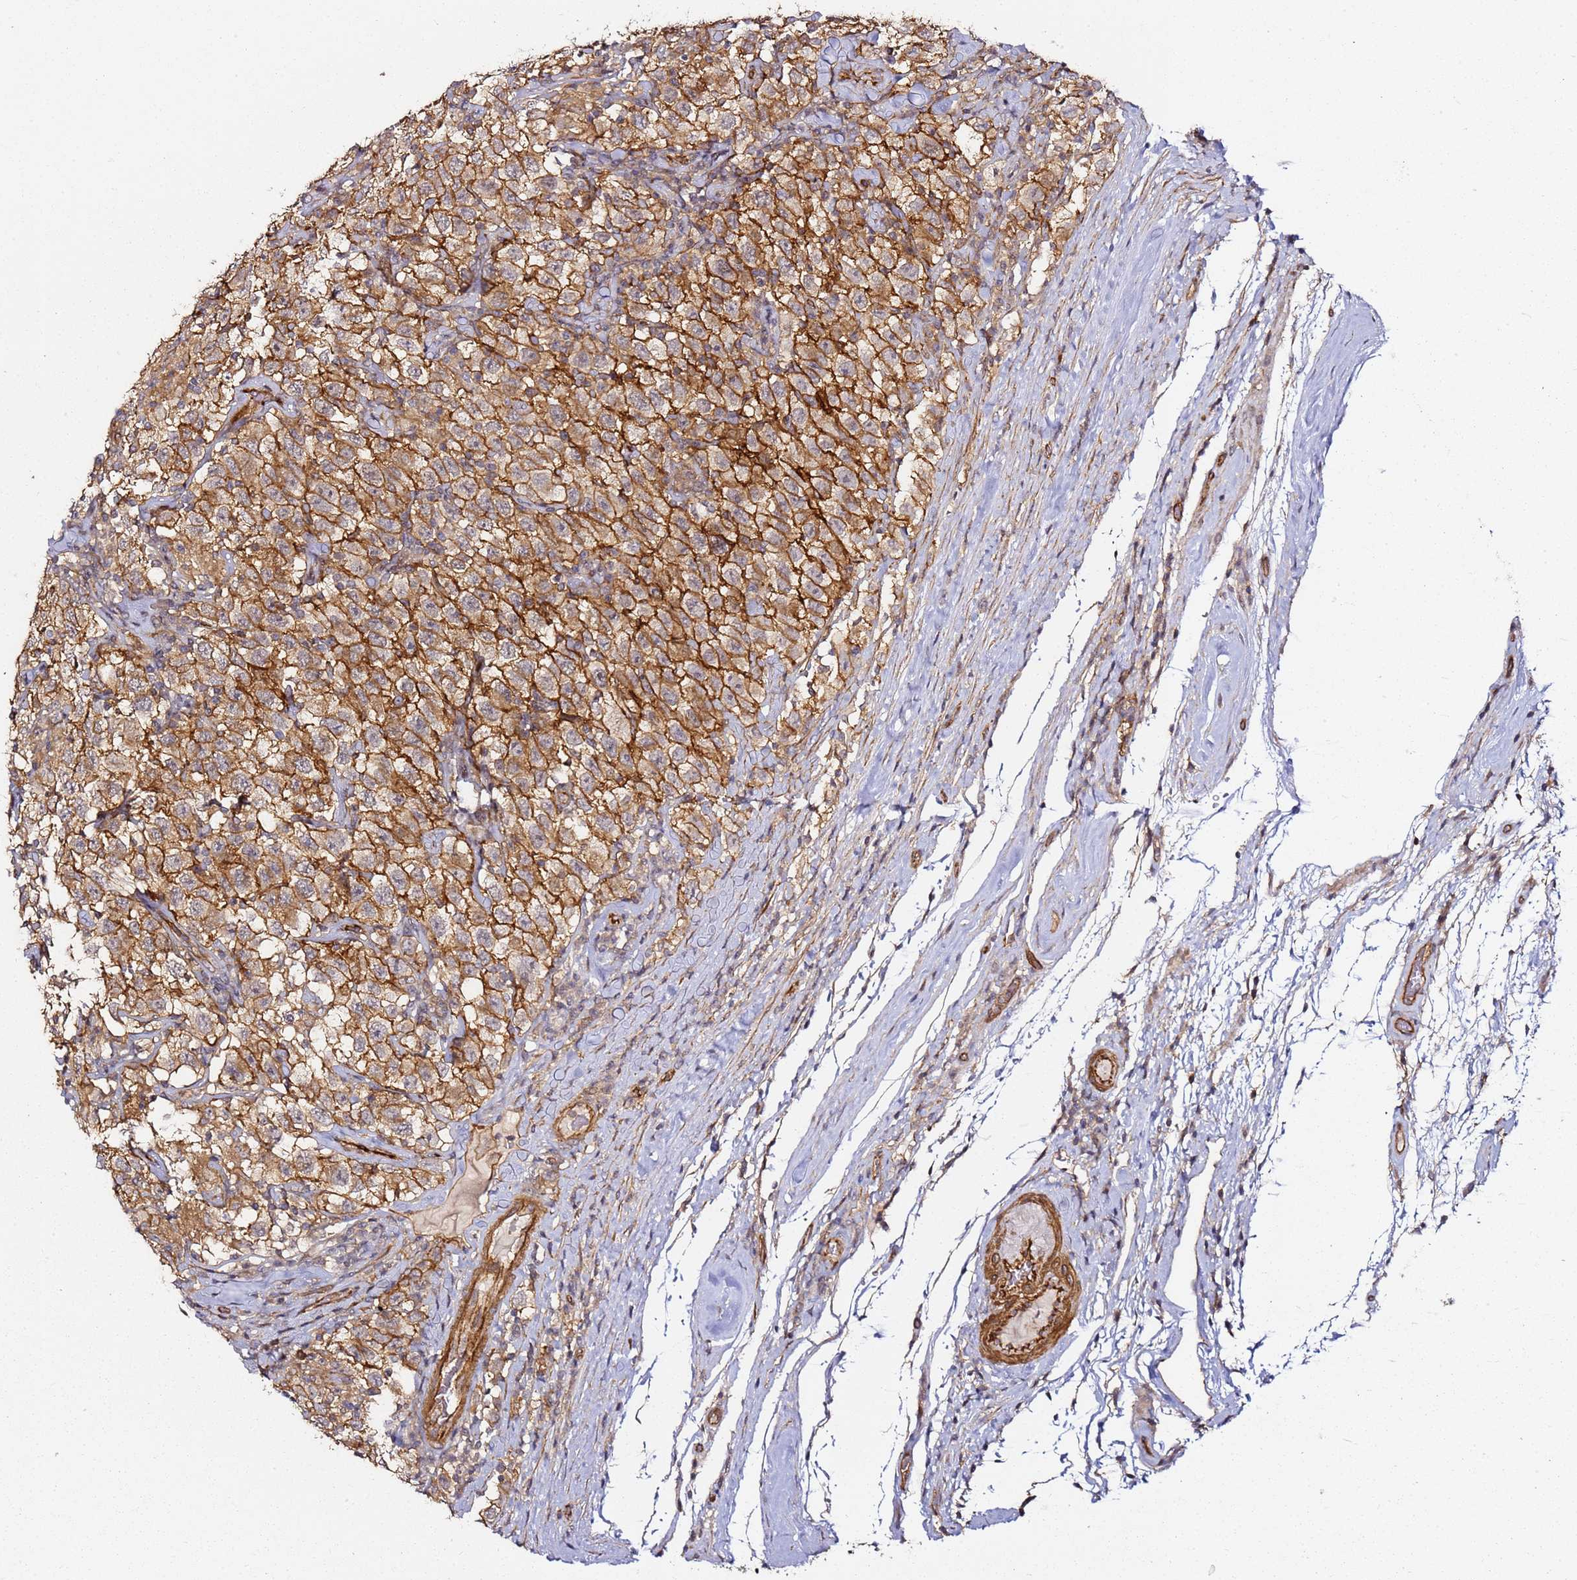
{"staining": {"intensity": "moderate", "quantity": ">75%", "location": "cytoplasmic/membranous"}, "tissue": "testis cancer", "cell_type": "Tumor cells", "image_type": "cancer", "snomed": [{"axis": "morphology", "description": "Seminoma, NOS"}, {"axis": "topography", "description": "Testis"}], "caption": "Human seminoma (testis) stained with a protein marker demonstrates moderate staining in tumor cells.", "gene": "CCNYL1", "patient": {"sex": "male", "age": 41}}